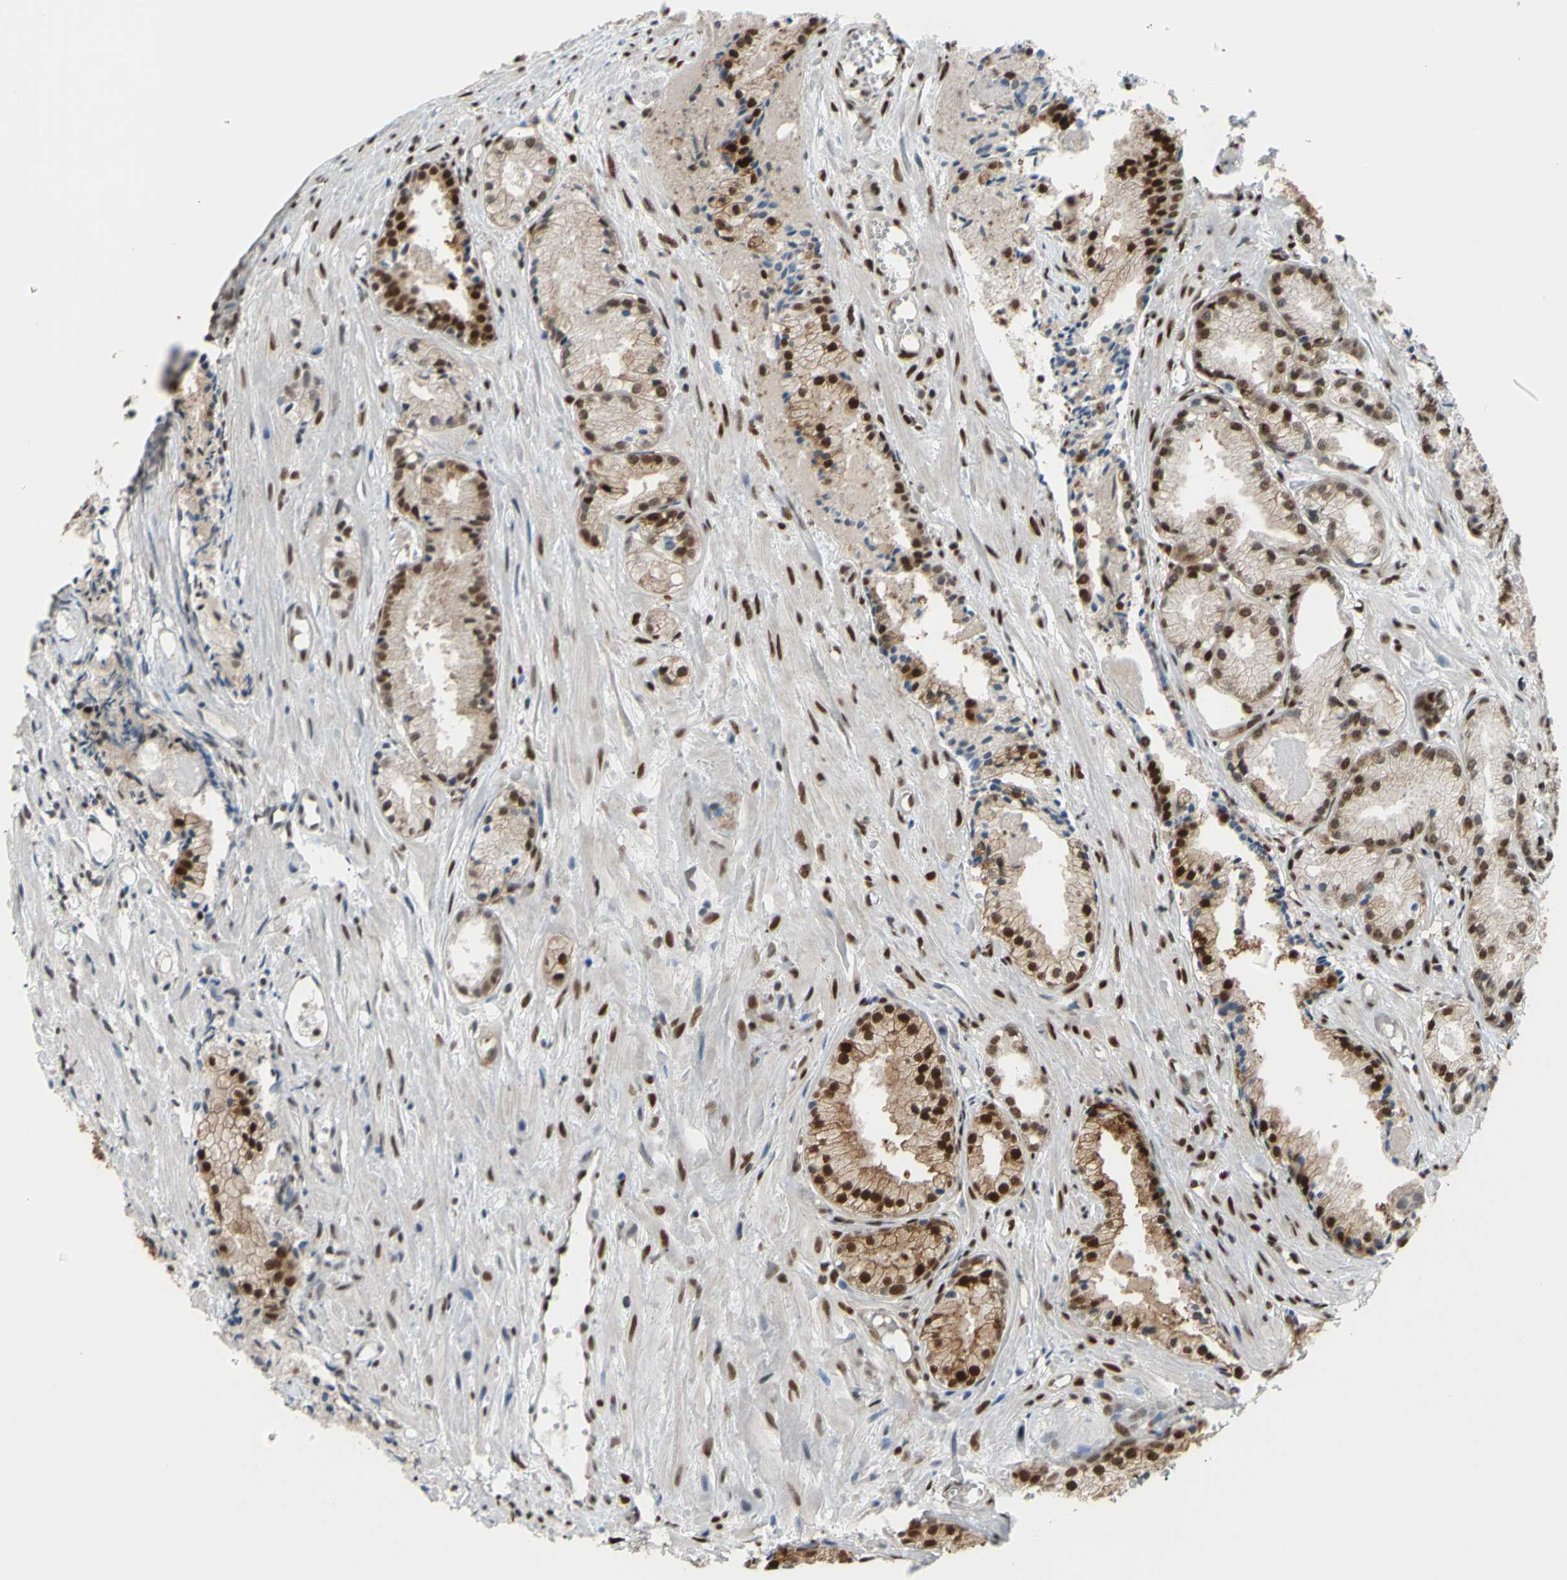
{"staining": {"intensity": "strong", "quantity": ">75%", "location": "cytoplasmic/membranous,nuclear"}, "tissue": "prostate cancer", "cell_type": "Tumor cells", "image_type": "cancer", "snomed": [{"axis": "morphology", "description": "Adenocarcinoma, Low grade"}, {"axis": "topography", "description": "Prostate"}], "caption": "Brown immunohistochemical staining in human prostate cancer demonstrates strong cytoplasmic/membranous and nuclear staining in about >75% of tumor cells.", "gene": "FKBP5", "patient": {"sex": "male", "age": 72}}